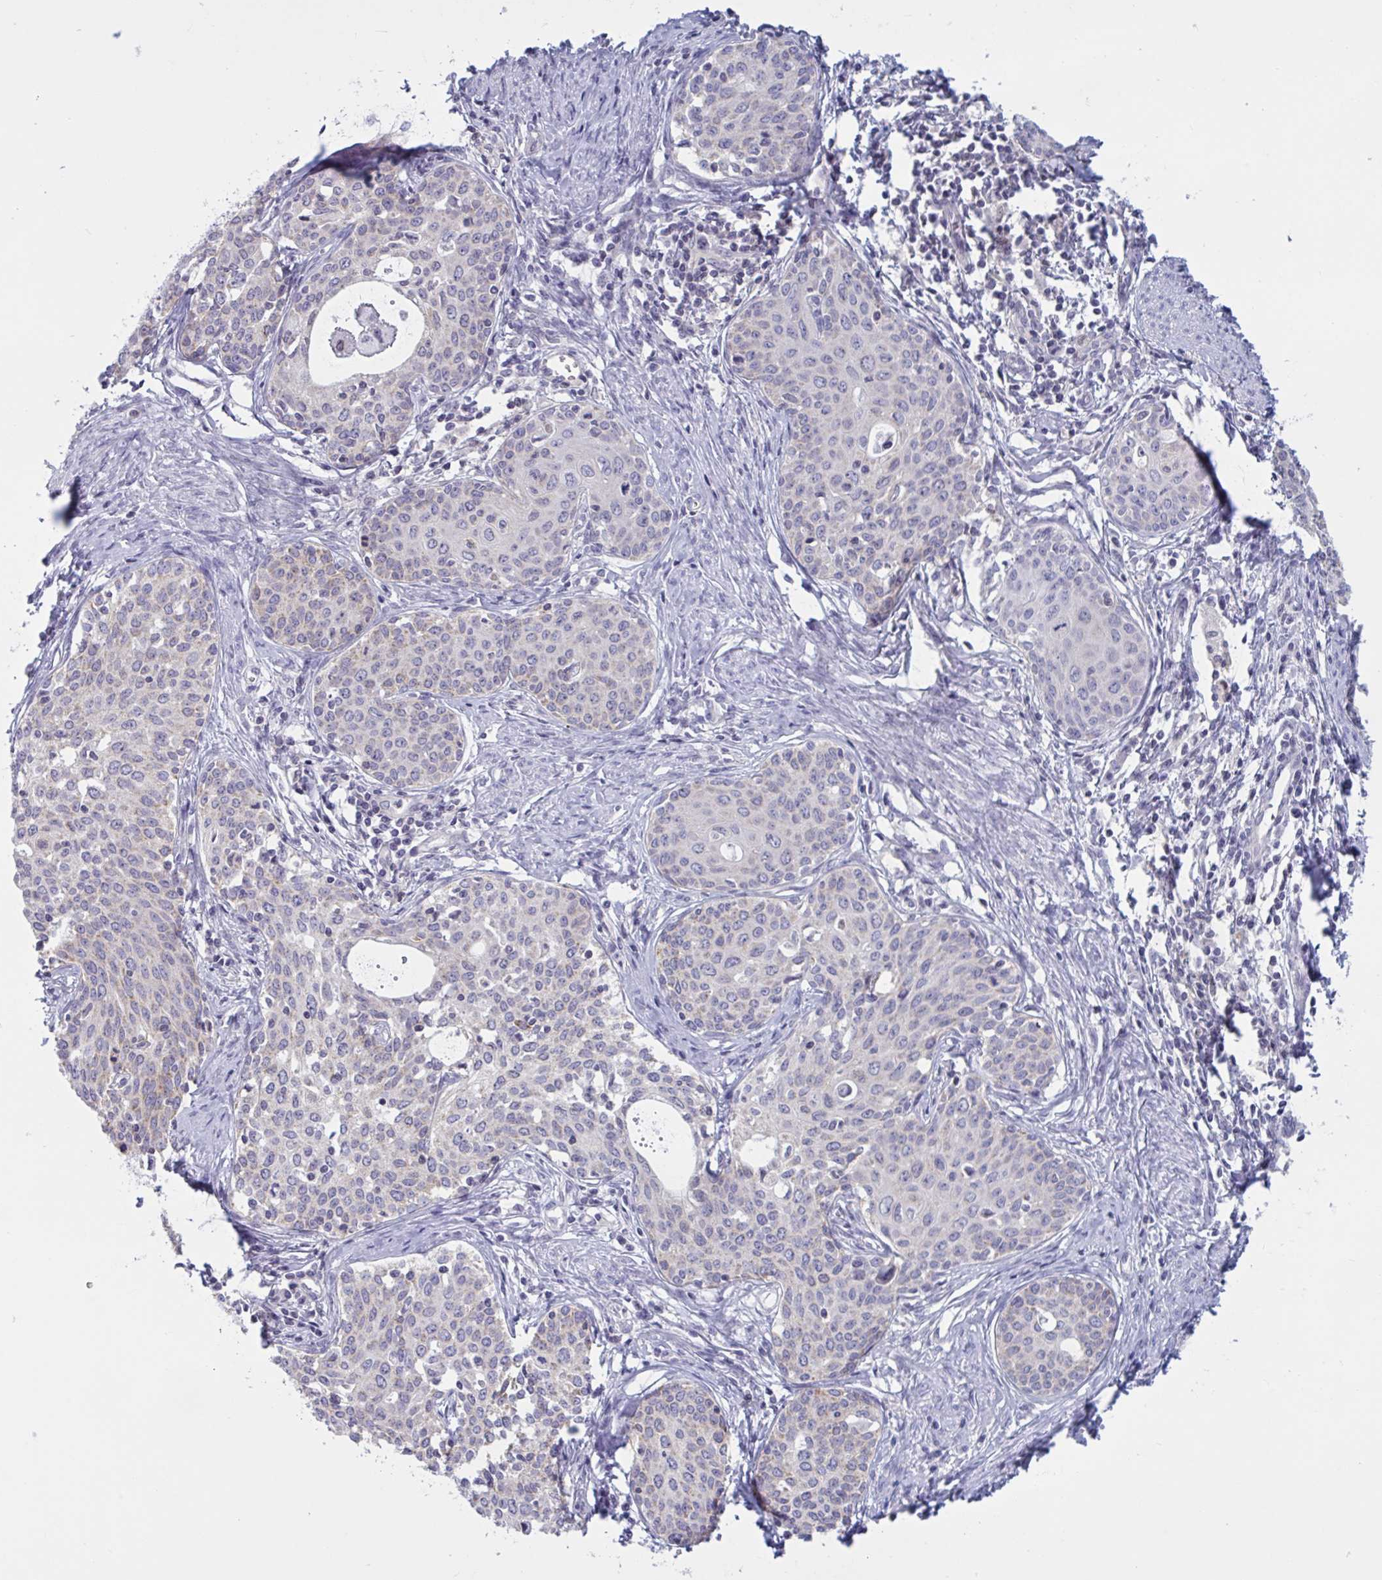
{"staining": {"intensity": "weak", "quantity": "<25%", "location": "cytoplasmic/membranous"}, "tissue": "cervical cancer", "cell_type": "Tumor cells", "image_type": "cancer", "snomed": [{"axis": "morphology", "description": "Squamous cell carcinoma, NOS"}, {"axis": "morphology", "description": "Adenocarcinoma, NOS"}, {"axis": "topography", "description": "Cervix"}], "caption": "There is no significant positivity in tumor cells of cervical cancer (adenocarcinoma).", "gene": "TANK", "patient": {"sex": "female", "age": 52}}